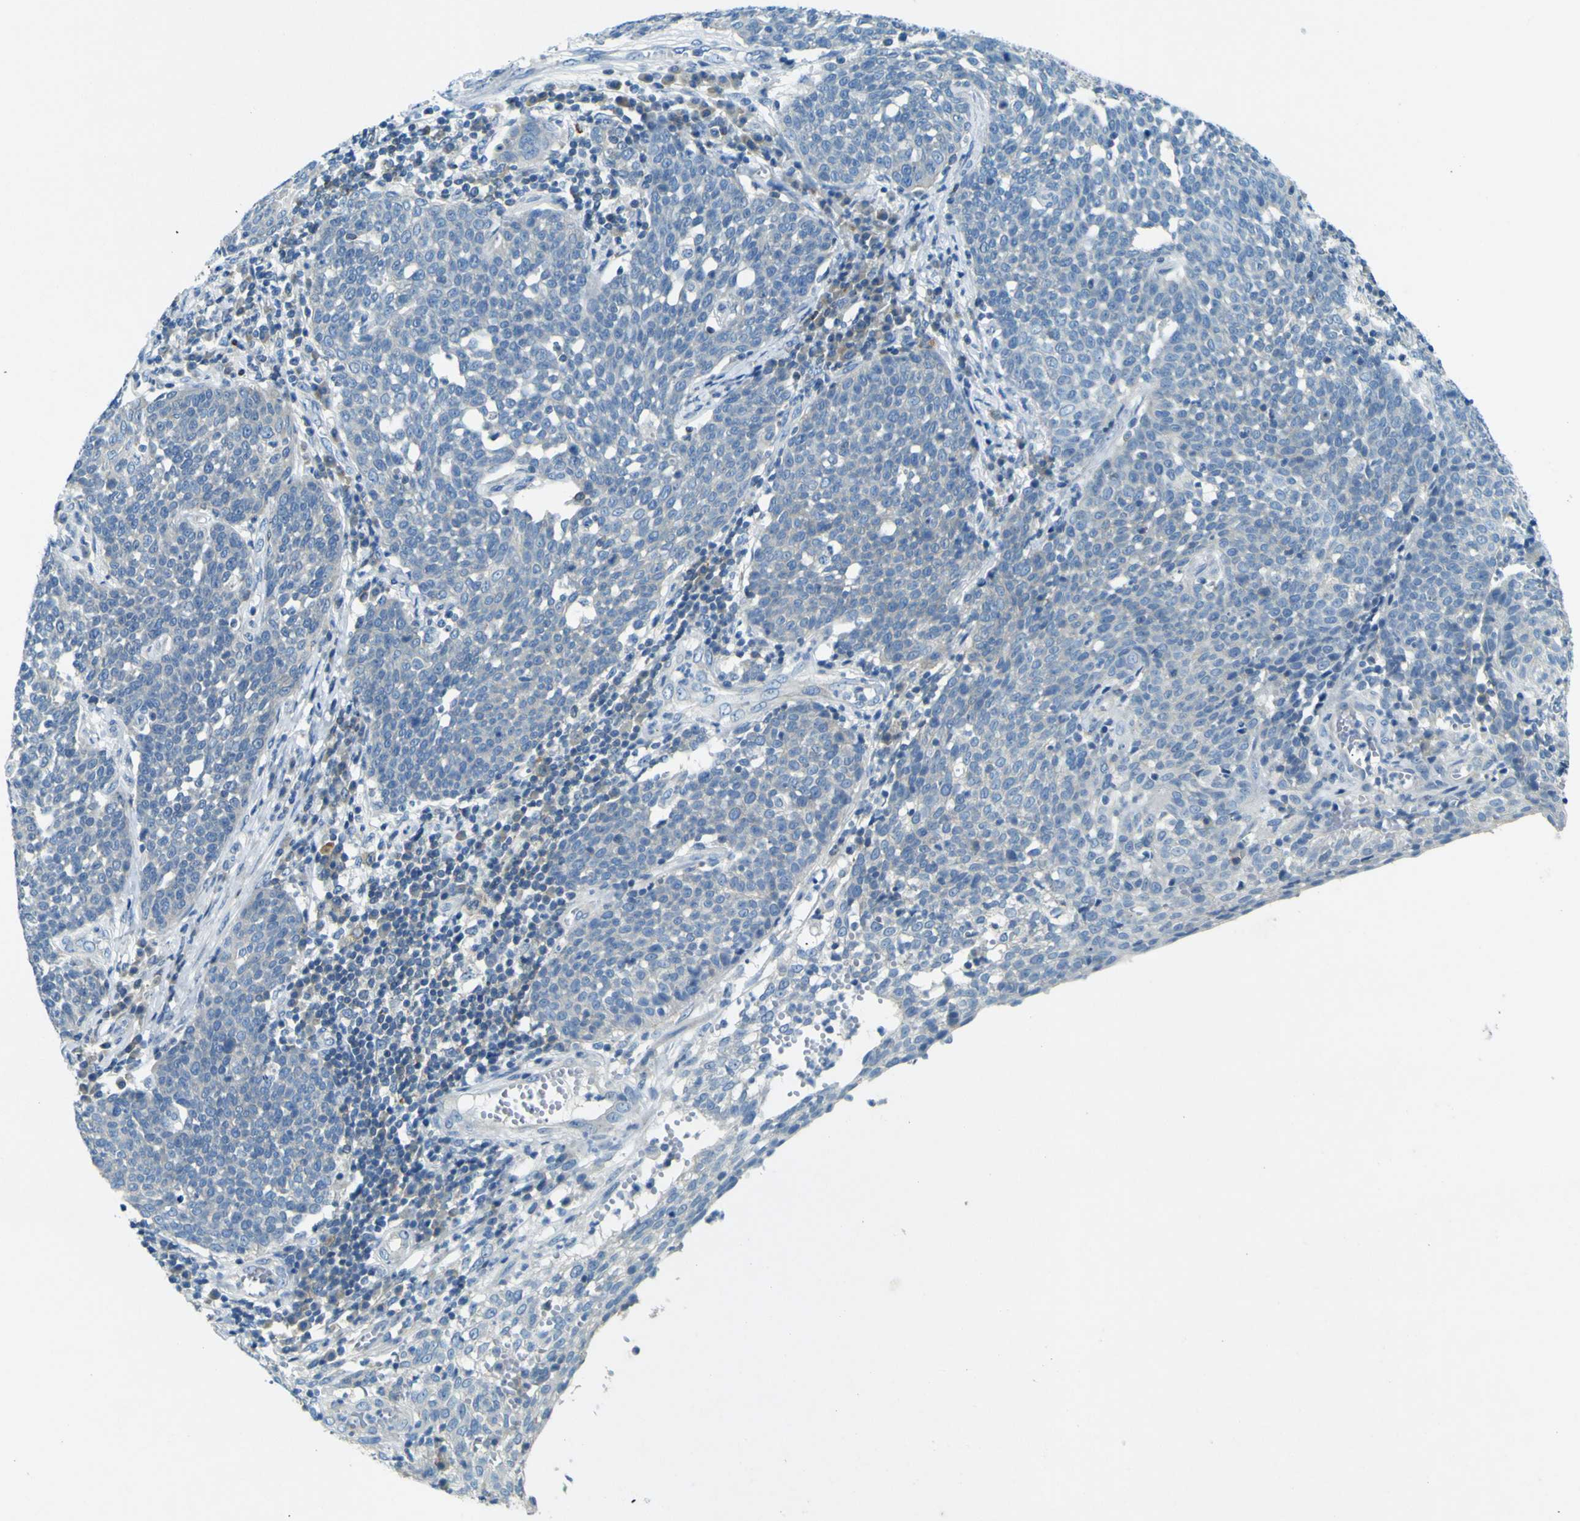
{"staining": {"intensity": "negative", "quantity": "none", "location": "none"}, "tissue": "cervical cancer", "cell_type": "Tumor cells", "image_type": "cancer", "snomed": [{"axis": "morphology", "description": "Squamous cell carcinoma, NOS"}, {"axis": "topography", "description": "Cervix"}], "caption": "DAB immunohistochemical staining of human cervical cancer shows no significant staining in tumor cells.", "gene": "SORCS1", "patient": {"sex": "female", "age": 34}}